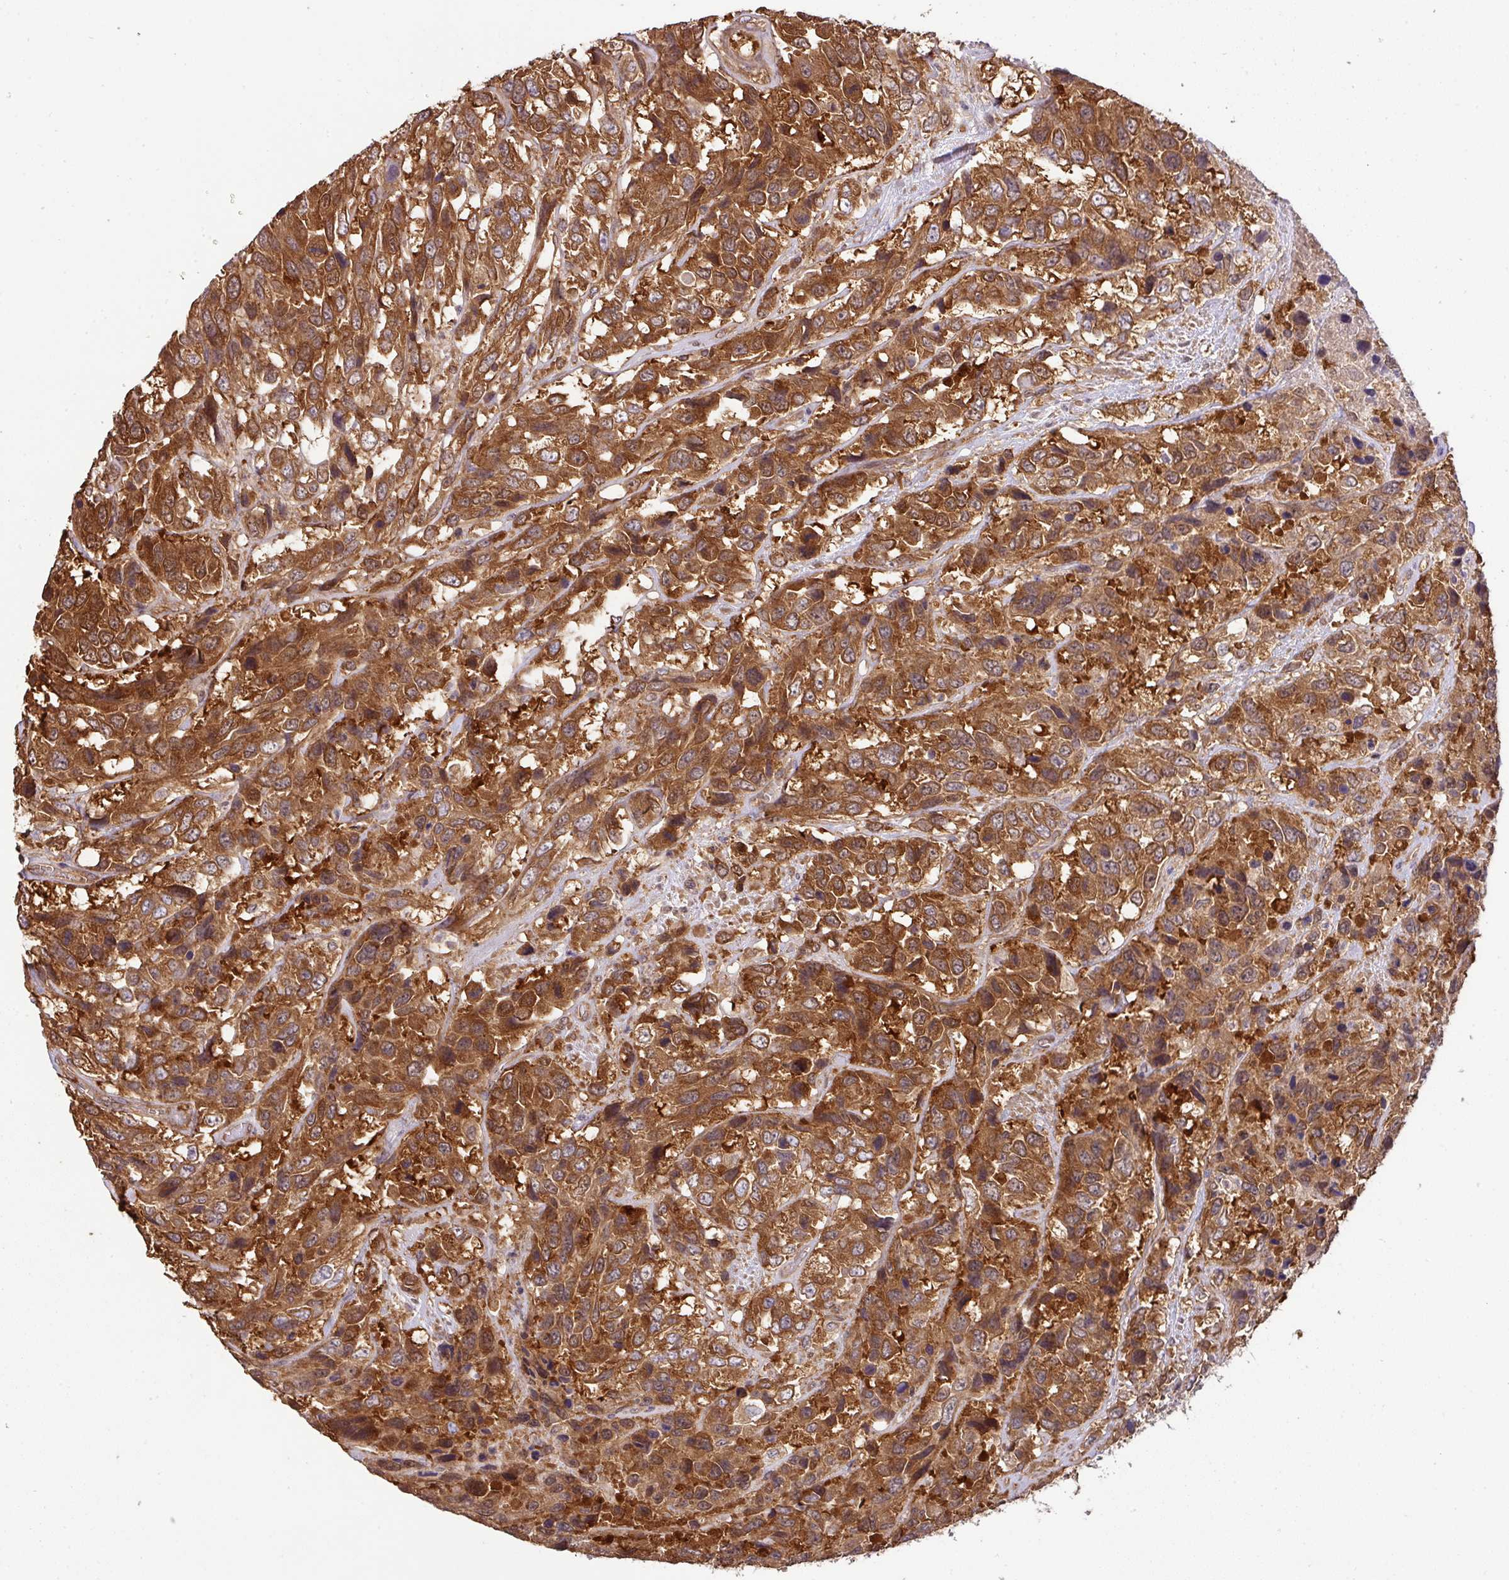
{"staining": {"intensity": "strong", "quantity": ">75%", "location": "cytoplasmic/membranous"}, "tissue": "urothelial cancer", "cell_type": "Tumor cells", "image_type": "cancer", "snomed": [{"axis": "morphology", "description": "Urothelial carcinoma, High grade"}, {"axis": "topography", "description": "Urinary bladder"}], "caption": "Protein expression analysis of human urothelial carcinoma (high-grade) reveals strong cytoplasmic/membranous expression in about >75% of tumor cells.", "gene": "GSPT1", "patient": {"sex": "female", "age": 70}}